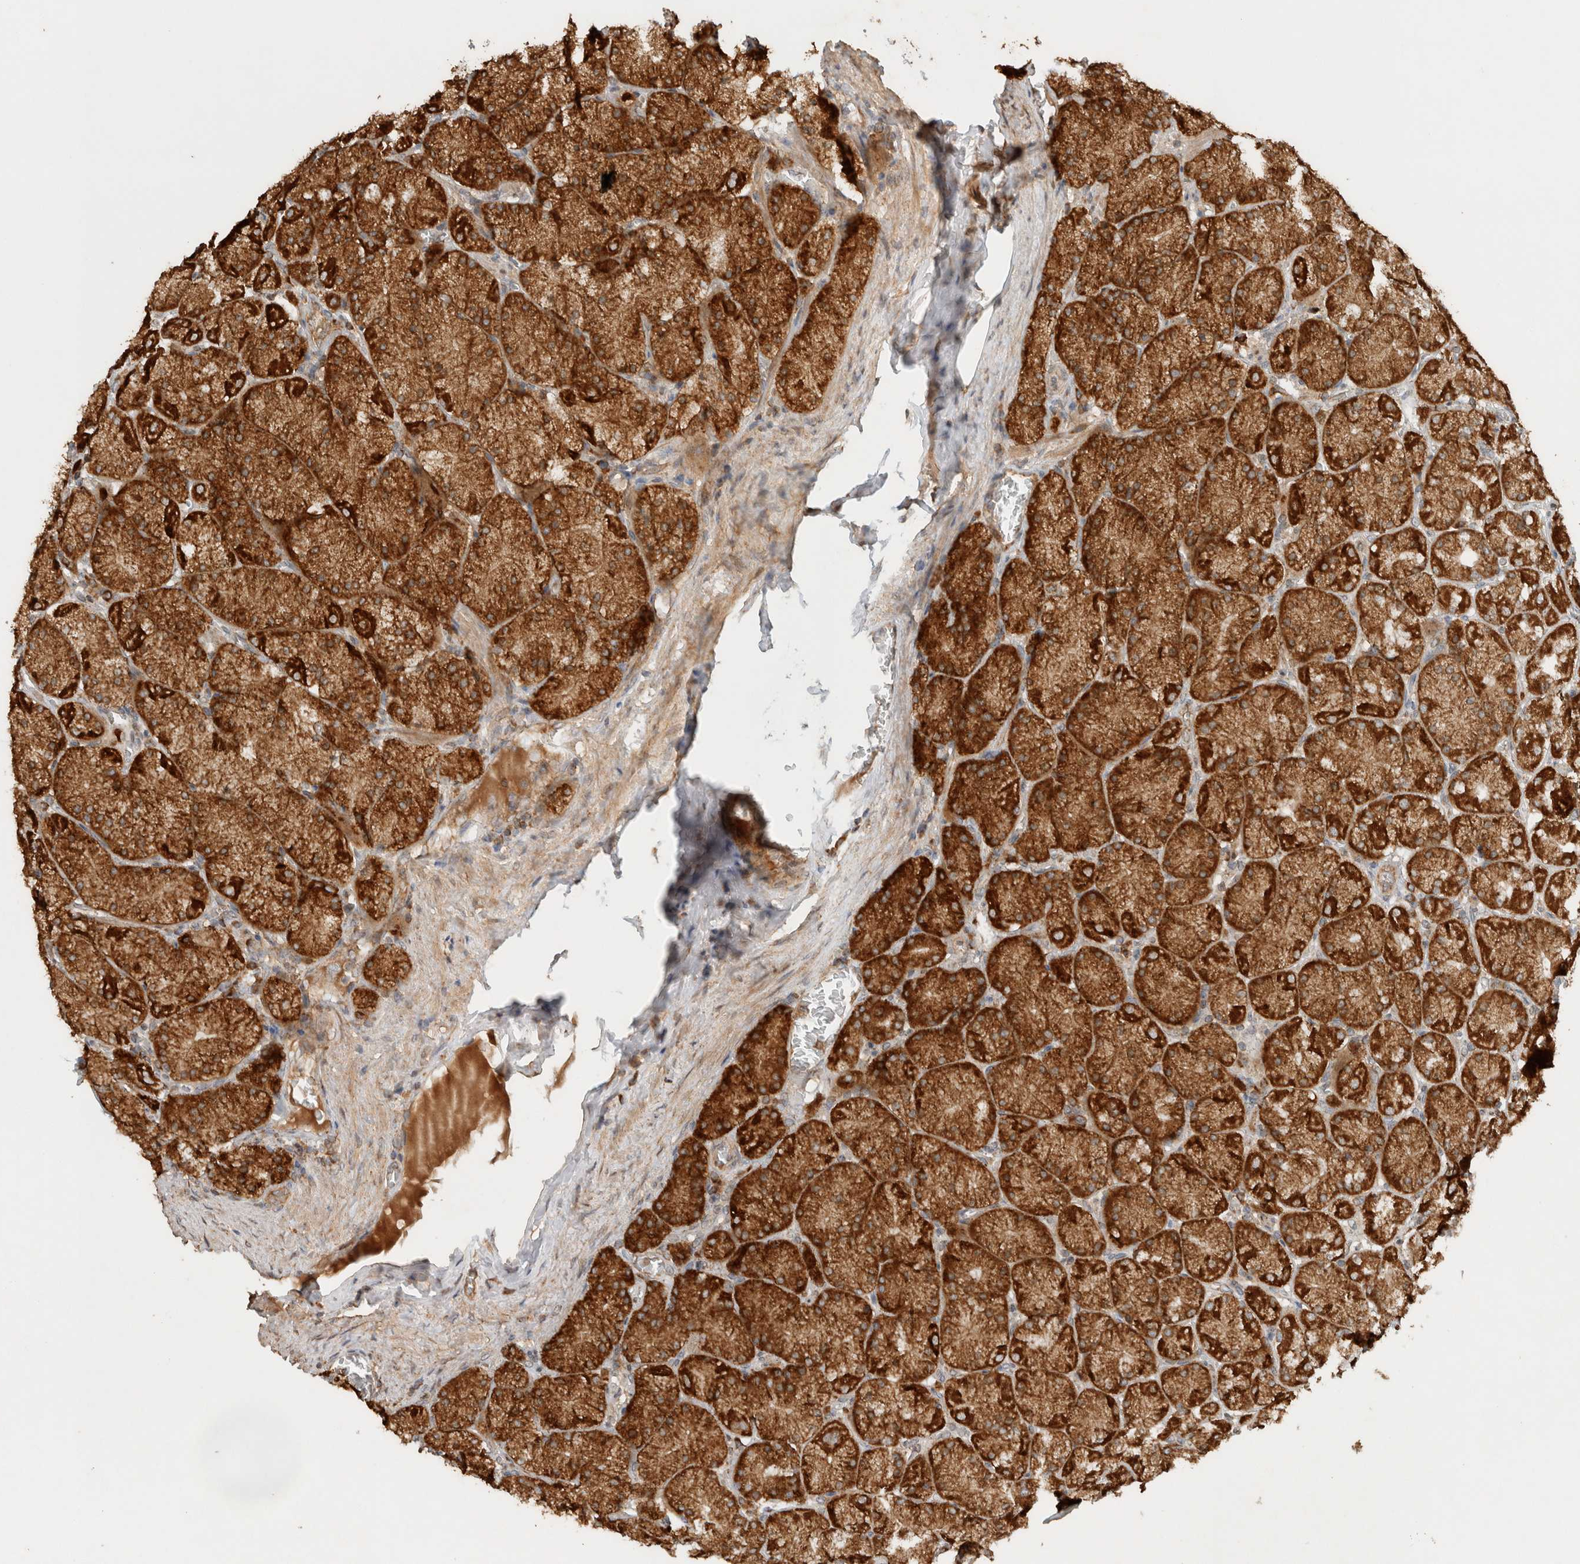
{"staining": {"intensity": "strong", "quantity": ">75%", "location": "cytoplasmic/membranous"}, "tissue": "stomach", "cell_type": "Glandular cells", "image_type": "normal", "snomed": [{"axis": "morphology", "description": "Normal tissue, NOS"}, {"axis": "topography", "description": "Stomach, upper"}], "caption": "Unremarkable stomach demonstrates strong cytoplasmic/membranous expression in about >75% of glandular cells, visualized by immunohistochemistry.", "gene": "EIF2B3", "patient": {"sex": "female", "age": 56}}